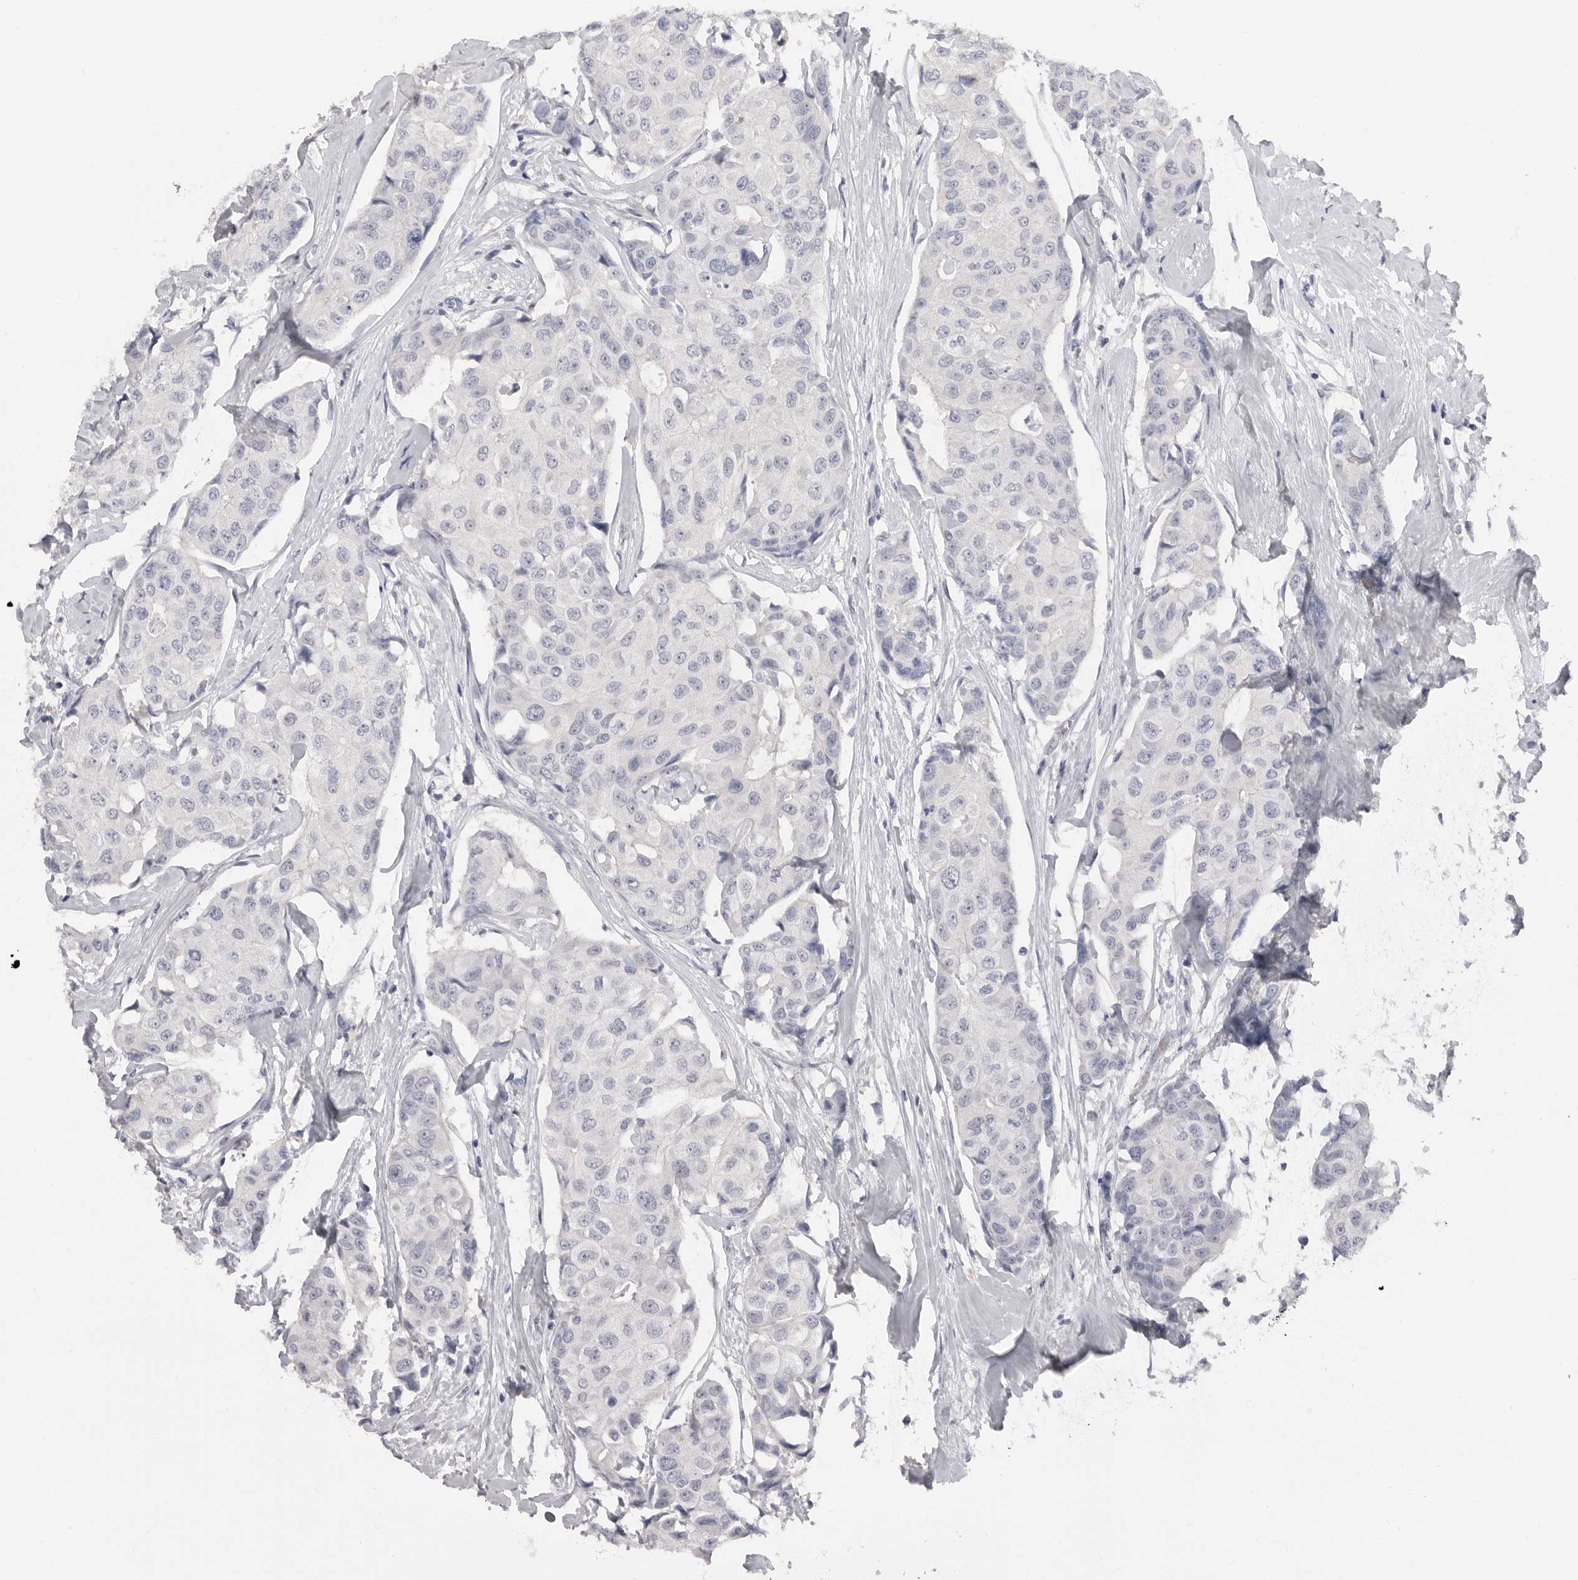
{"staining": {"intensity": "negative", "quantity": "none", "location": "none"}, "tissue": "breast cancer", "cell_type": "Tumor cells", "image_type": "cancer", "snomed": [{"axis": "morphology", "description": "Duct carcinoma"}, {"axis": "topography", "description": "Breast"}], "caption": "DAB immunohistochemical staining of infiltrating ductal carcinoma (breast) exhibits no significant positivity in tumor cells.", "gene": "PLEKHF1", "patient": {"sex": "female", "age": 80}}